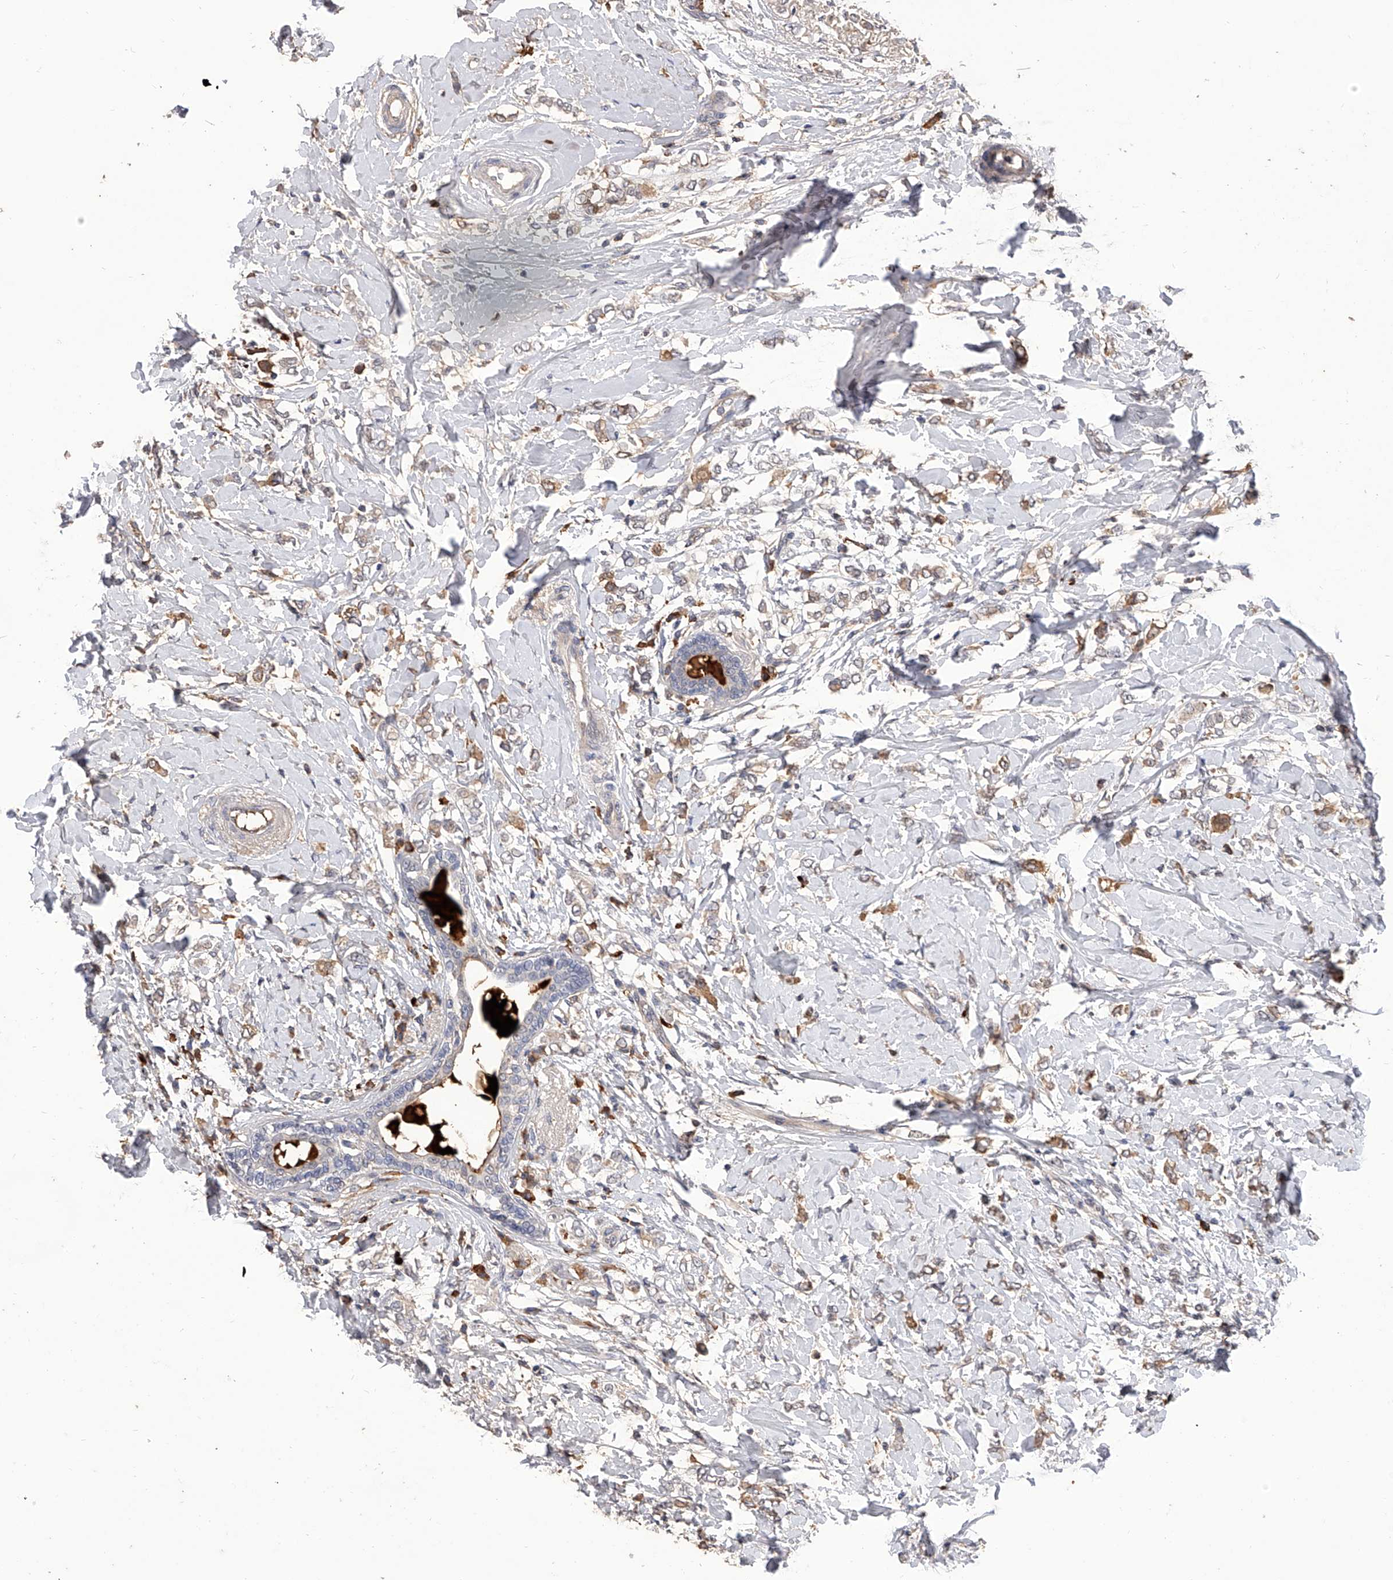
{"staining": {"intensity": "moderate", "quantity": "25%-75%", "location": "cytoplasmic/membranous"}, "tissue": "breast cancer", "cell_type": "Tumor cells", "image_type": "cancer", "snomed": [{"axis": "morphology", "description": "Normal tissue, NOS"}, {"axis": "morphology", "description": "Lobular carcinoma"}, {"axis": "topography", "description": "Breast"}], "caption": "About 25%-75% of tumor cells in human breast cancer demonstrate moderate cytoplasmic/membranous protein positivity as visualized by brown immunohistochemical staining.", "gene": "CFAP410", "patient": {"sex": "female", "age": 47}}